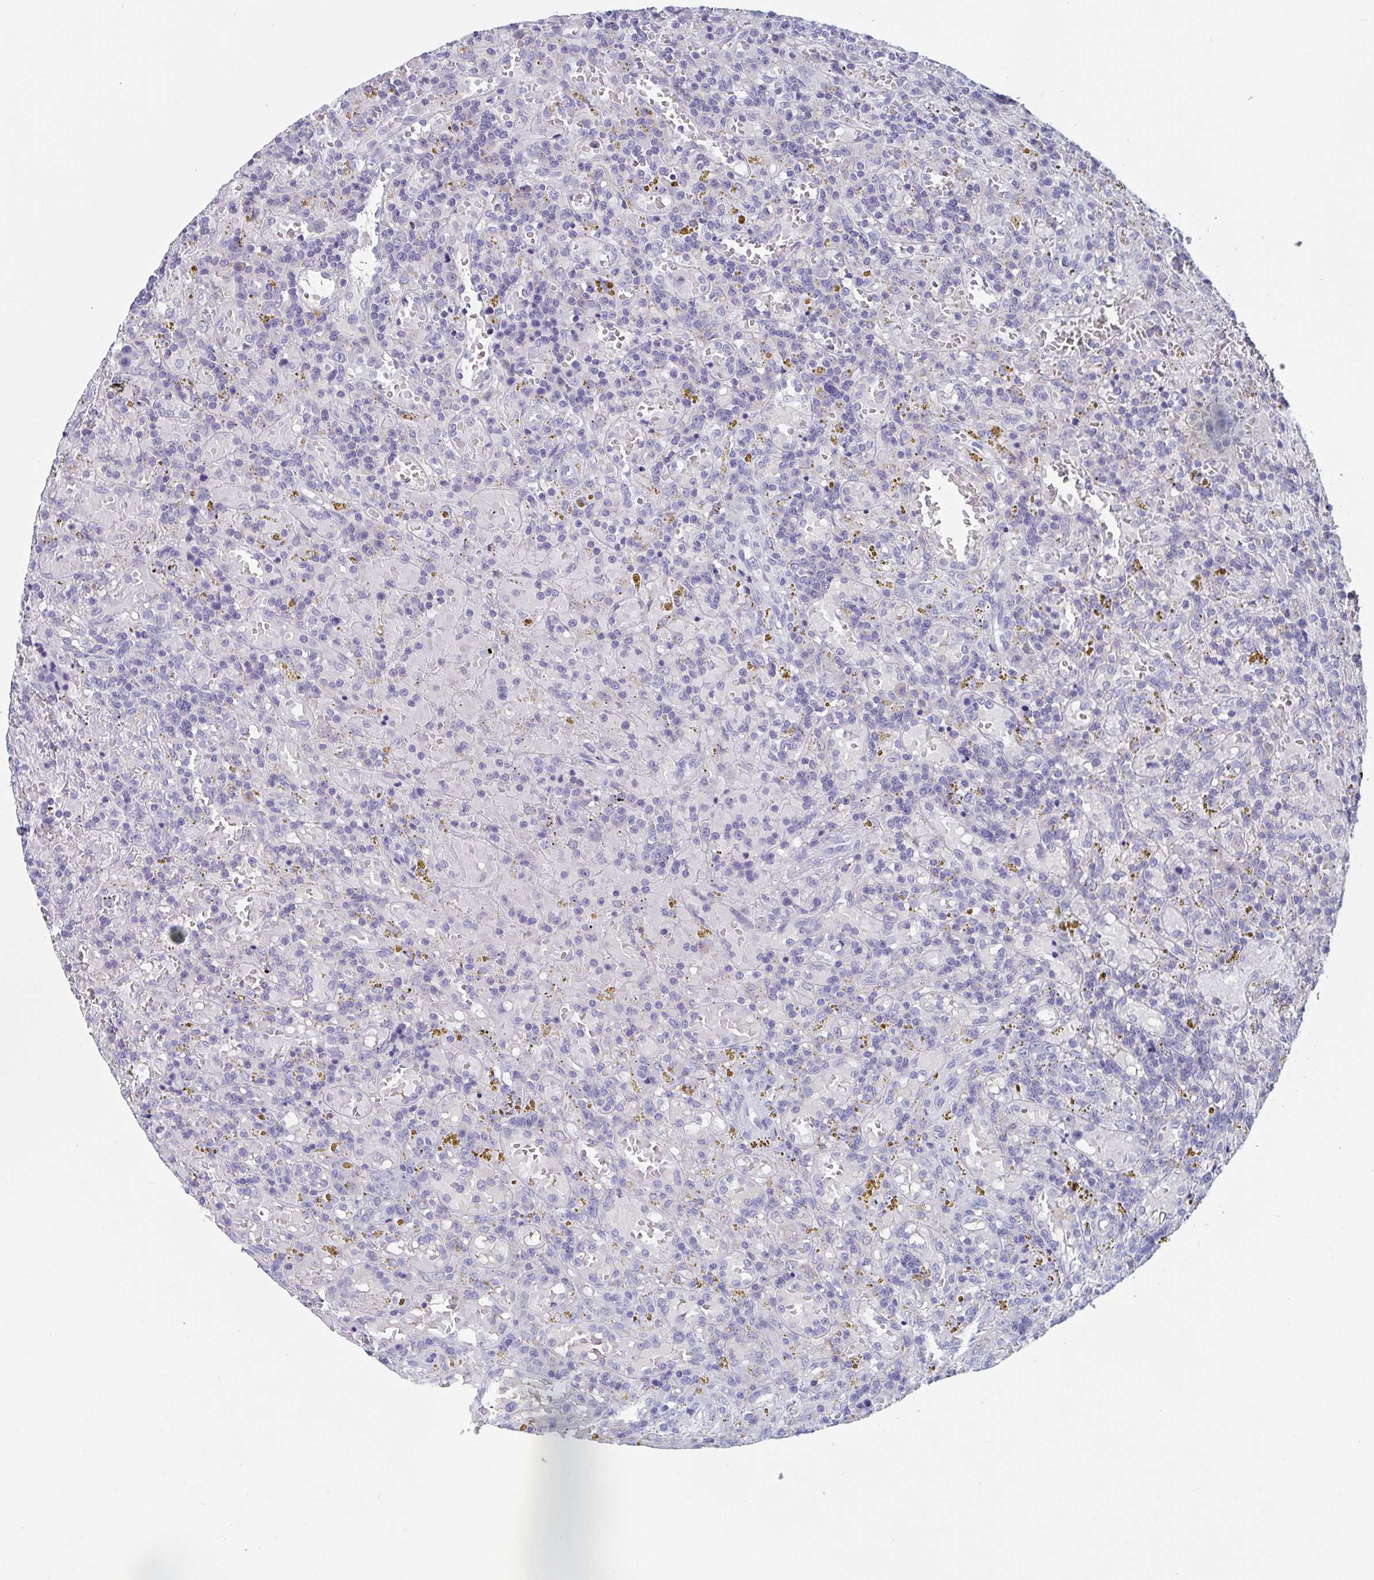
{"staining": {"intensity": "negative", "quantity": "none", "location": "none"}, "tissue": "lymphoma", "cell_type": "Tumor cells", "image_type": "cancer", "snomed": [{"axis": "morphology", "description": "Malignant lymphoma, non-Hodgkin's type, Low grade"}, {"axis": "topography", "description": "Spleen"}], "caption": "A micrograph of low-grade malignant lymphoma, non-Hodgkin's type stained for a protein displays no brown staining in tumor cells.", "gene": "DPEP3", "patient": {"sex": "female", "age": 65}}